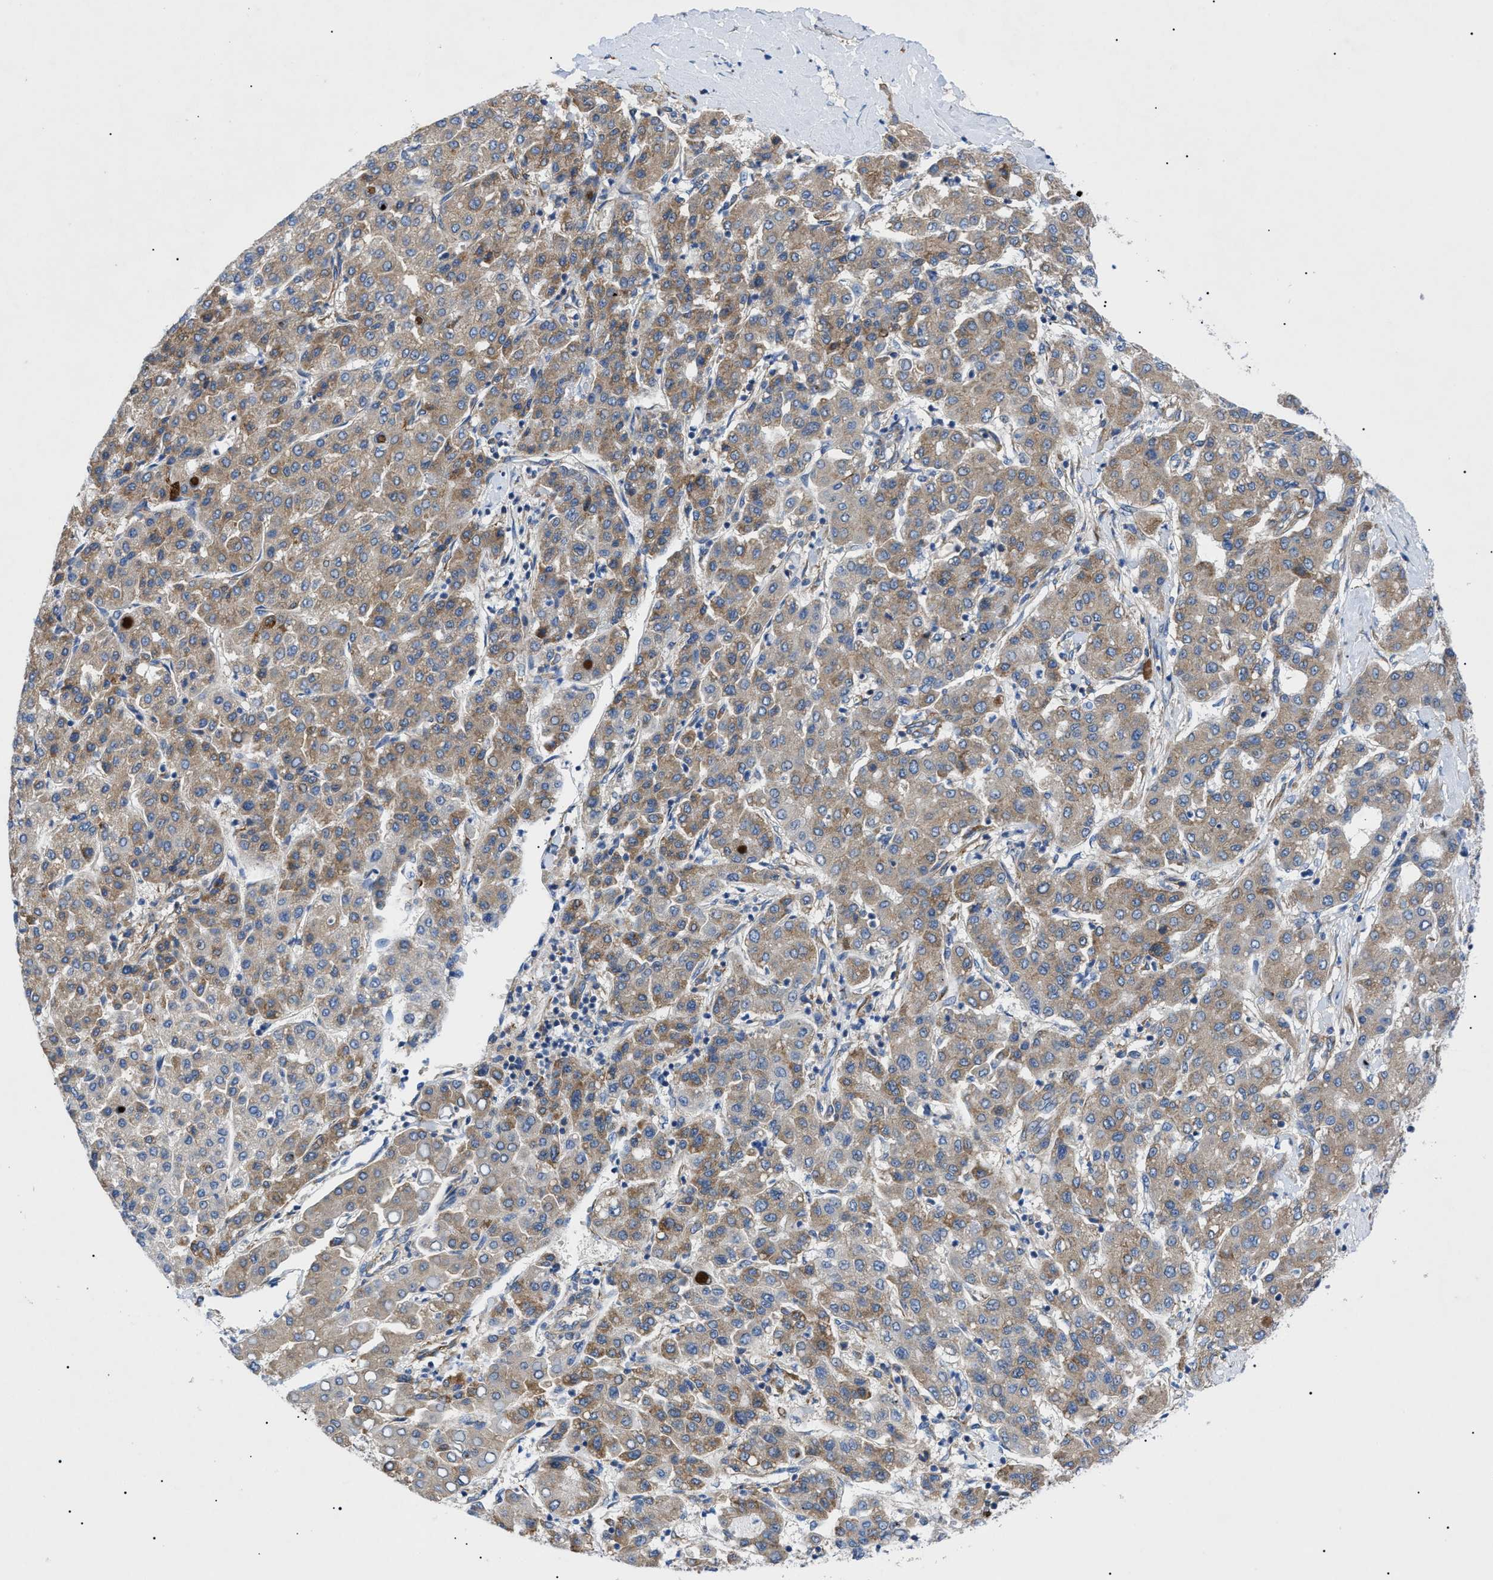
{"staining": {"intensity": "moderate", "quantity": ">75%", "location": "cytoplasmic/membranous"}, "tissue": "liver cancer", "cell_type": "Tumor cells", "image_type": "cancer", "snomed": [{"axis": "morphology", "description": "Carcinoma, Hepatocellular, NOS"}, {"axis": "topography", "description": "Liver"}], "caption": "Liver cancer stained for a protein (brown) reveals moderate cytoplasmic/membranous positive positivity in approximately >75% of tumor cells.", "gene": "HSPB8", "patient": {"sex": "male", "age": 65}}